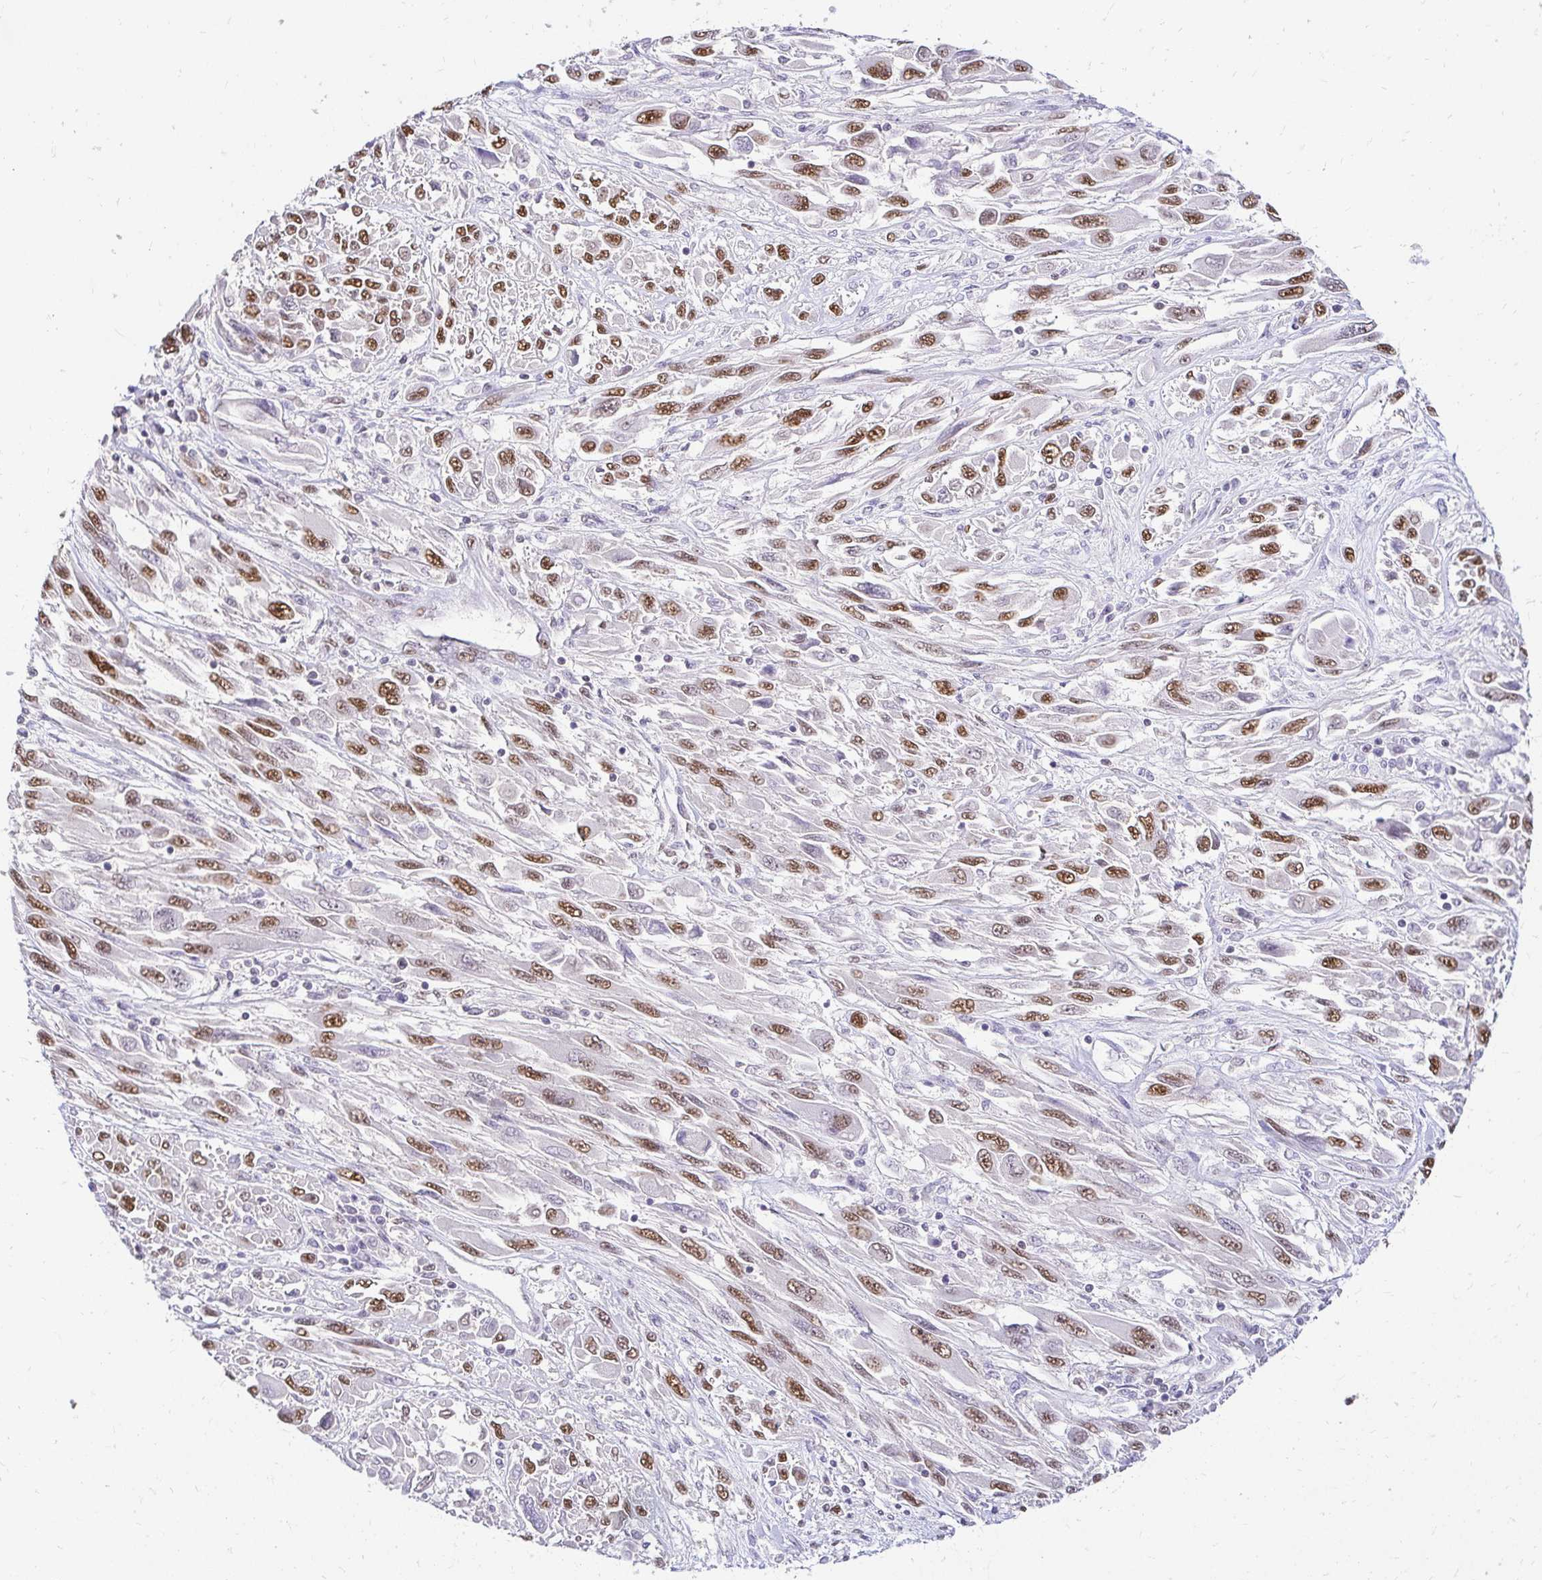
{"staining": {"intensity": "moderate", "quantity": ">75%", "location": "nuclear"}, "tissue": "melanoma", "cell_type": "Tumor cells", "image_type": "cancer", "snomed": [{"axis": "morphology", "description": "Malignant melanoma, NOS"}, {"axis": "topography", "description": "Skin"}], "caption": "Human malignant melanoma stained with a brown dye shows moderate nuclear positive expression in about >75% of tumor cells.", "gene": "RIMS4", "patient": {"sex": "female", "age": 91}}